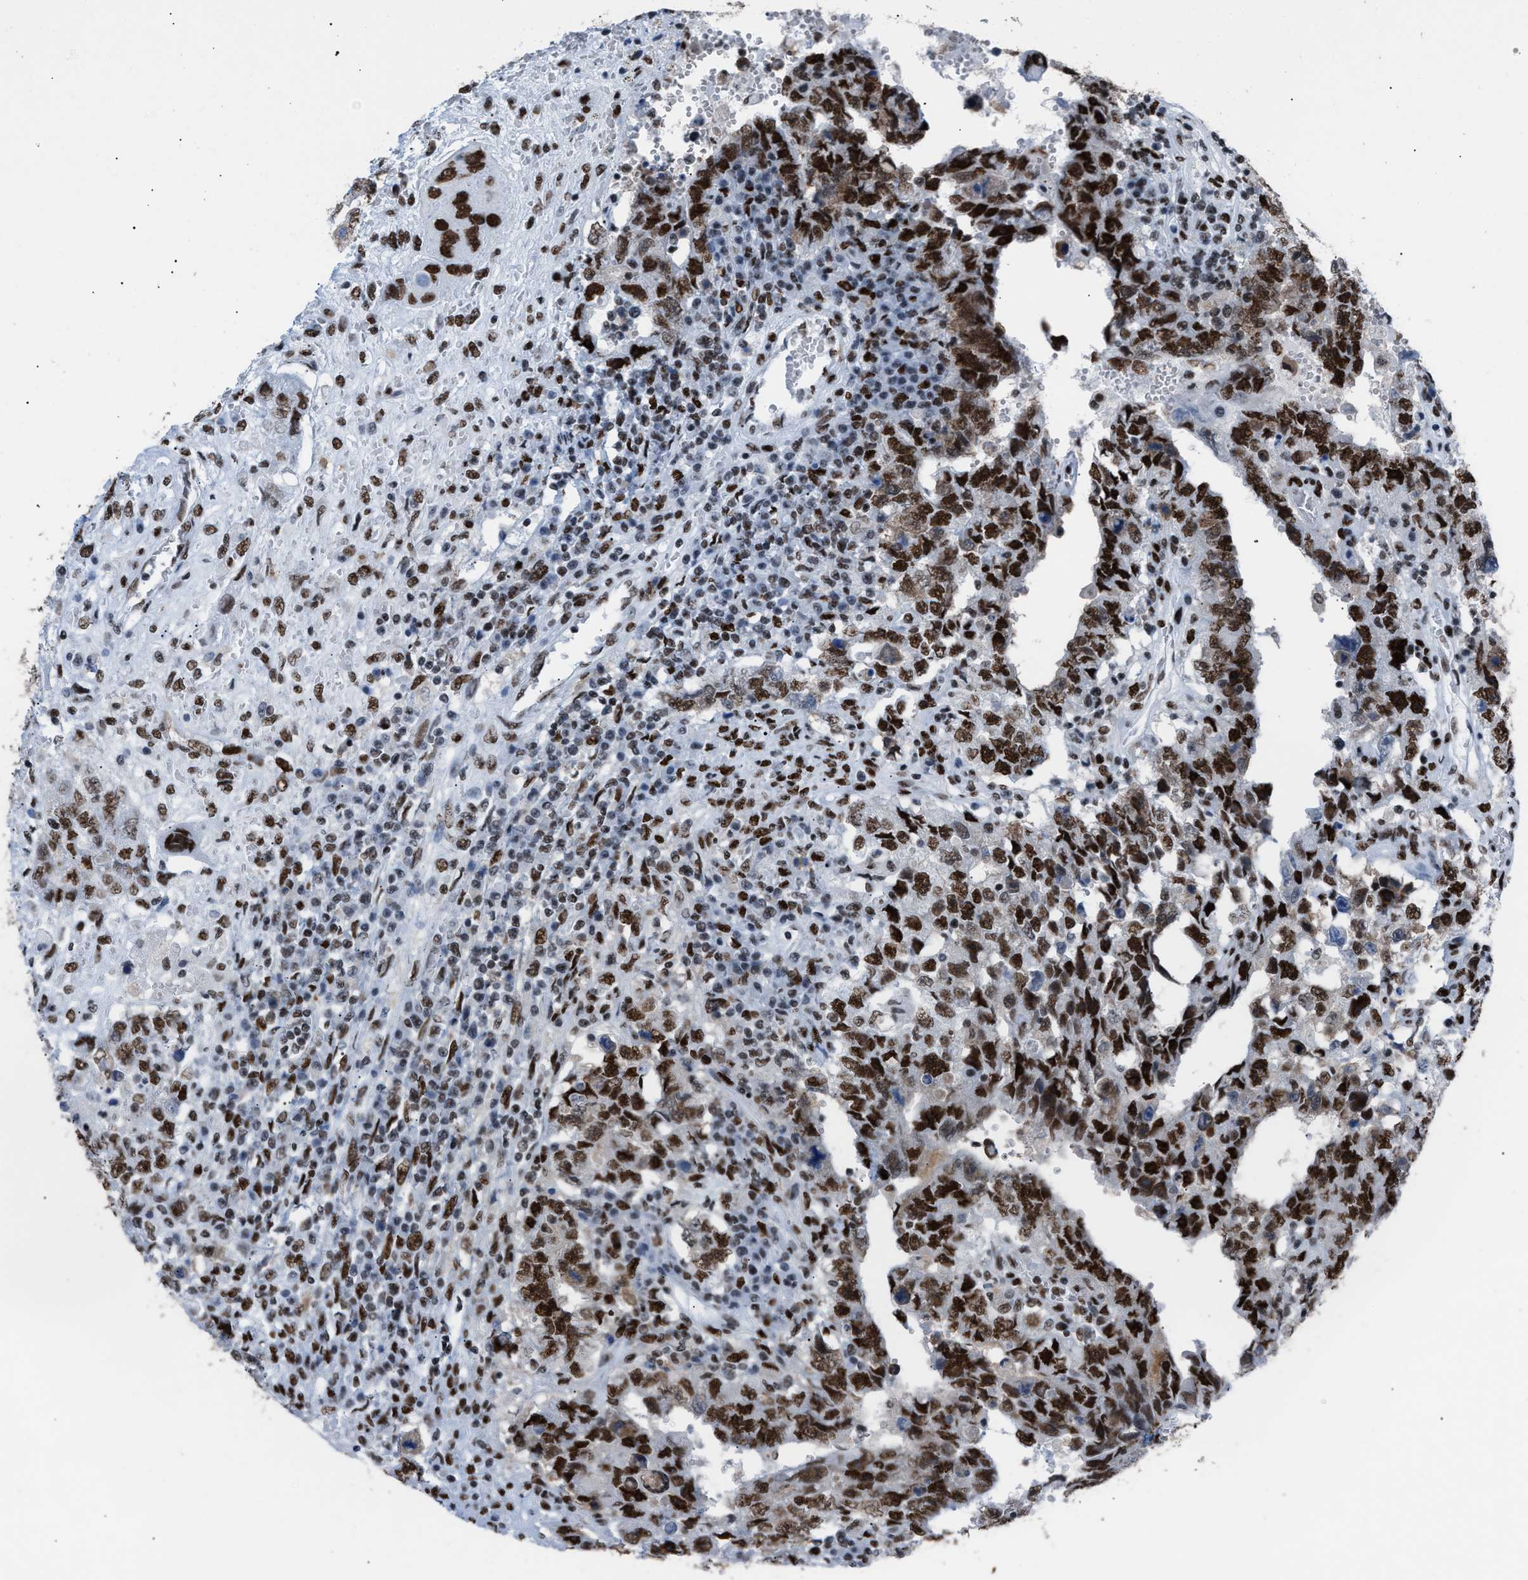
{"staining": {"intensity": "strong", "quantity": ">75%", "location": "nuclear"}, "tissue": "testis cancer", "cell_type": "Tumor cells", "image_type": "cancer", "snomed": [{"axis": "morphology", "description": "Carcinoma, Embryonal, NOS"}, {"axis": "topography", "description": "Testis"}], "caption": "Brown immunohistochemical staining in human embryonal carcinoma (testis) demonstrates strong nuclear staining in about >75% of tumor cells.", "gene": "CCAR2", "patient": {"sex": "male", "age": 26}}